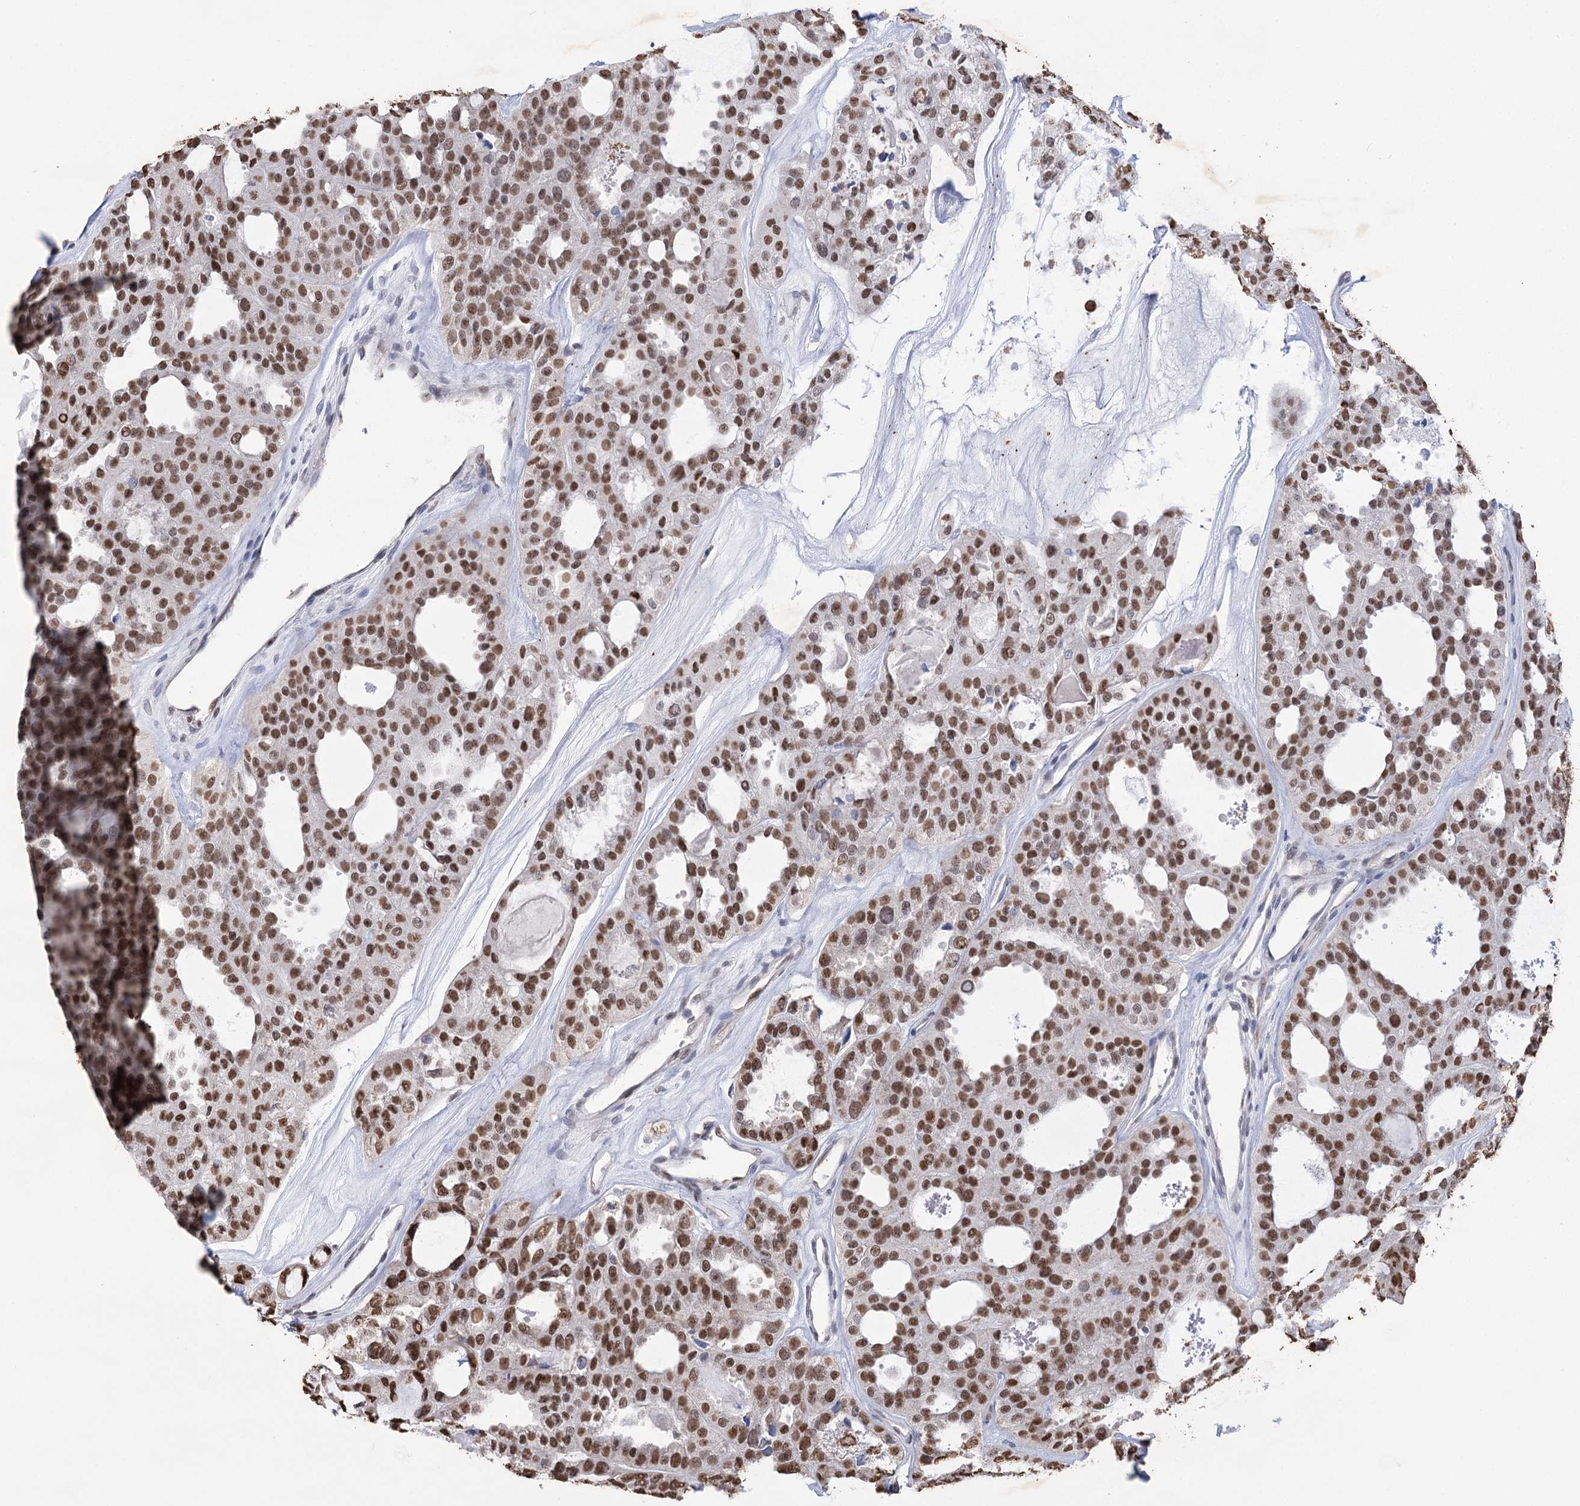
{"staining": {"intensity": "strong", "quantity": ">75%", "location": "nuclear"}, "tissue": "thyroid cancer", "cell_type": "Tumor cells", "image_type": "cancer", "snomed": [{"axis": "morphology", "description": "Follicular adenoma carcinoma, NOS"}, {"axis": "topography", "description": "Thyroid gland"}], "caption": "Brown immunohistochemical staining in human thyroid cancer reveals strong nuclear positivity in about >75% of tumor cells.", "gene": "NFU1", "patient": {"sex": "male", "age": 75}}